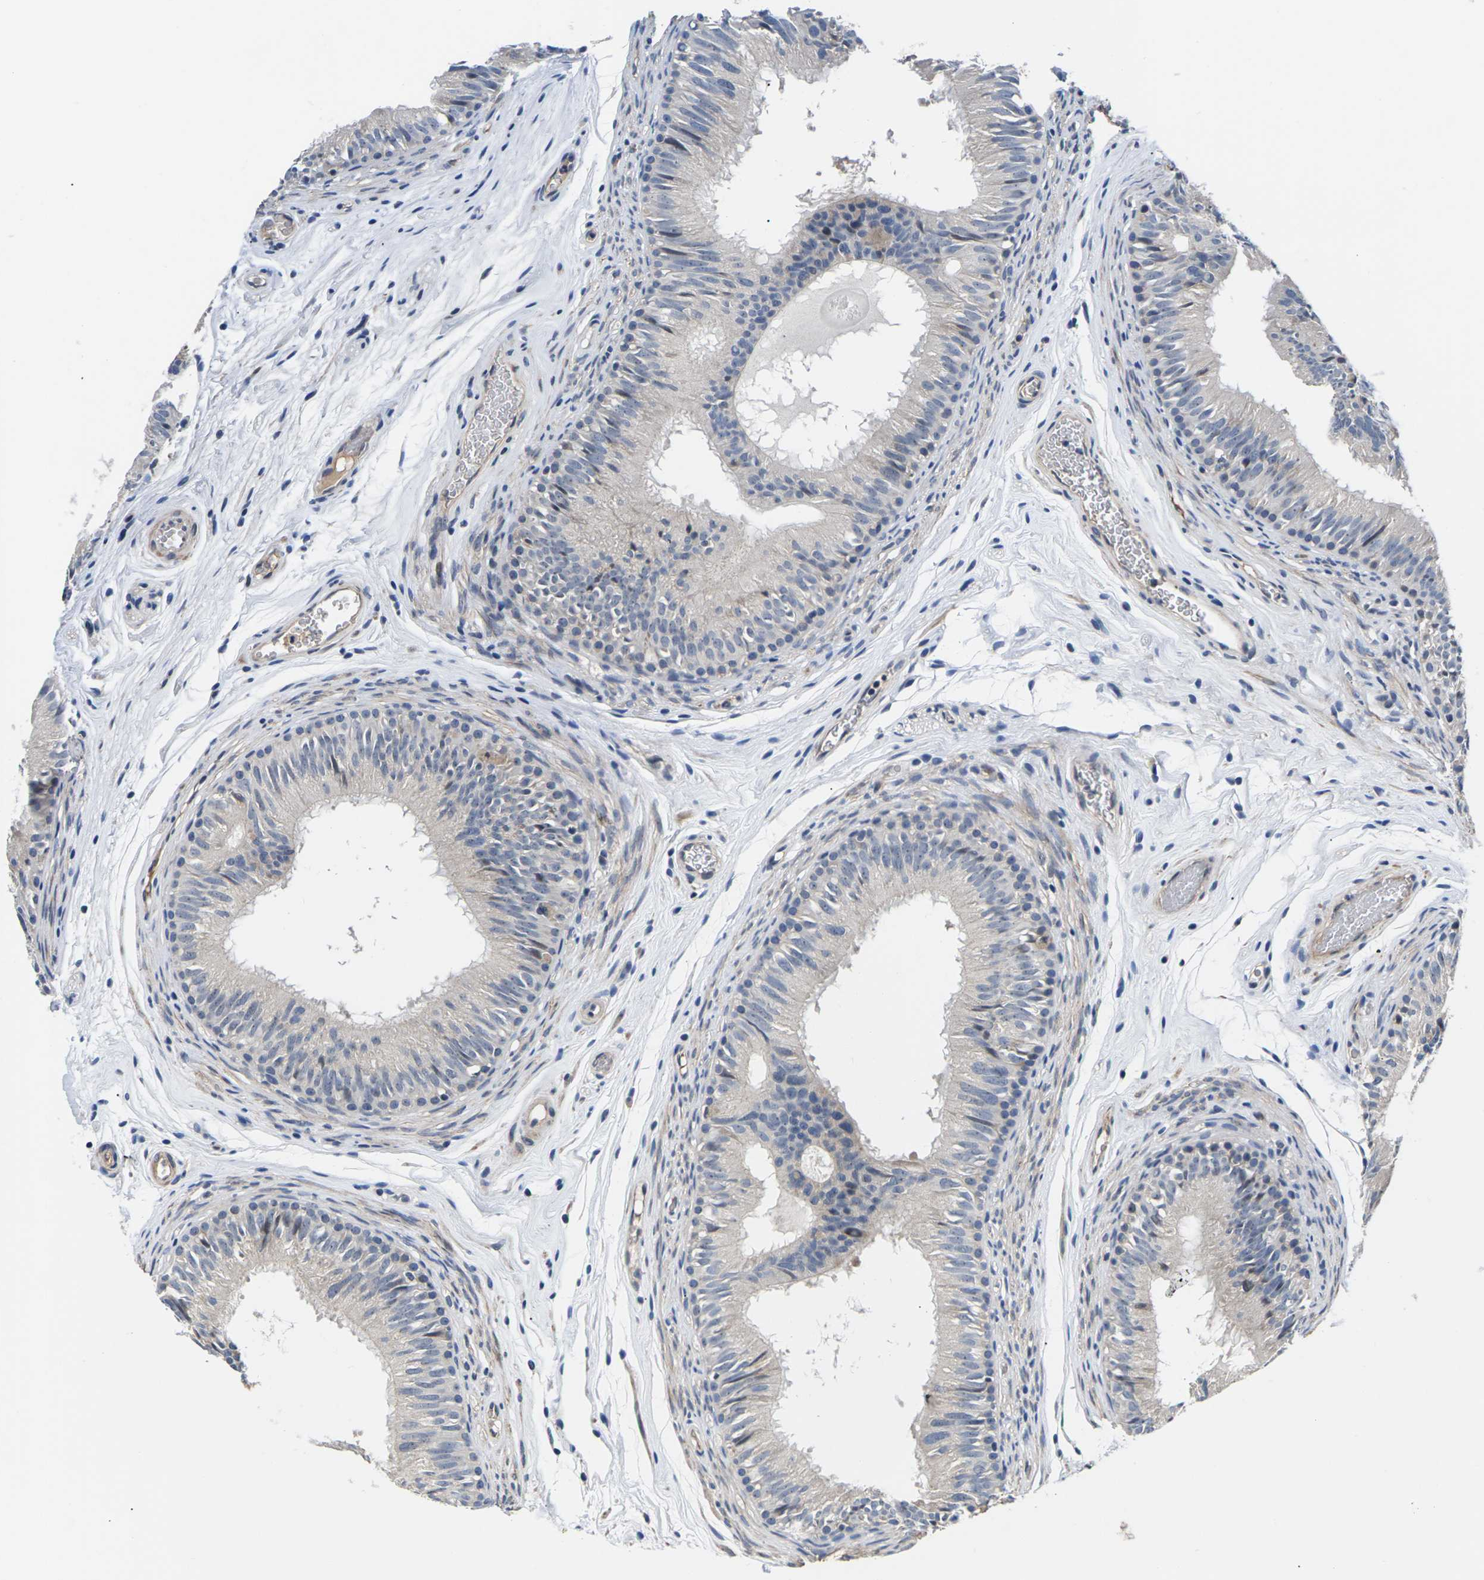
{"staining": {"intensity": "weak", "quantity": "<25%", "location": "cytoplasmic/membranous"}, "tissue": "epididymis", "cell_type": "Glandular cells", "image_type": "normal", "snomed": [{"axis": "morphology", "description": "Normal tissue, NOS"}, {"axis": "topography", "description": "Epididymis"}], "caption": "Immunohistochemical staining of normal human epididymis shows no significant positivity in glandular cells.", "gene": "ST6GAL2", "patient": {"sex": "male", "age": 36}}